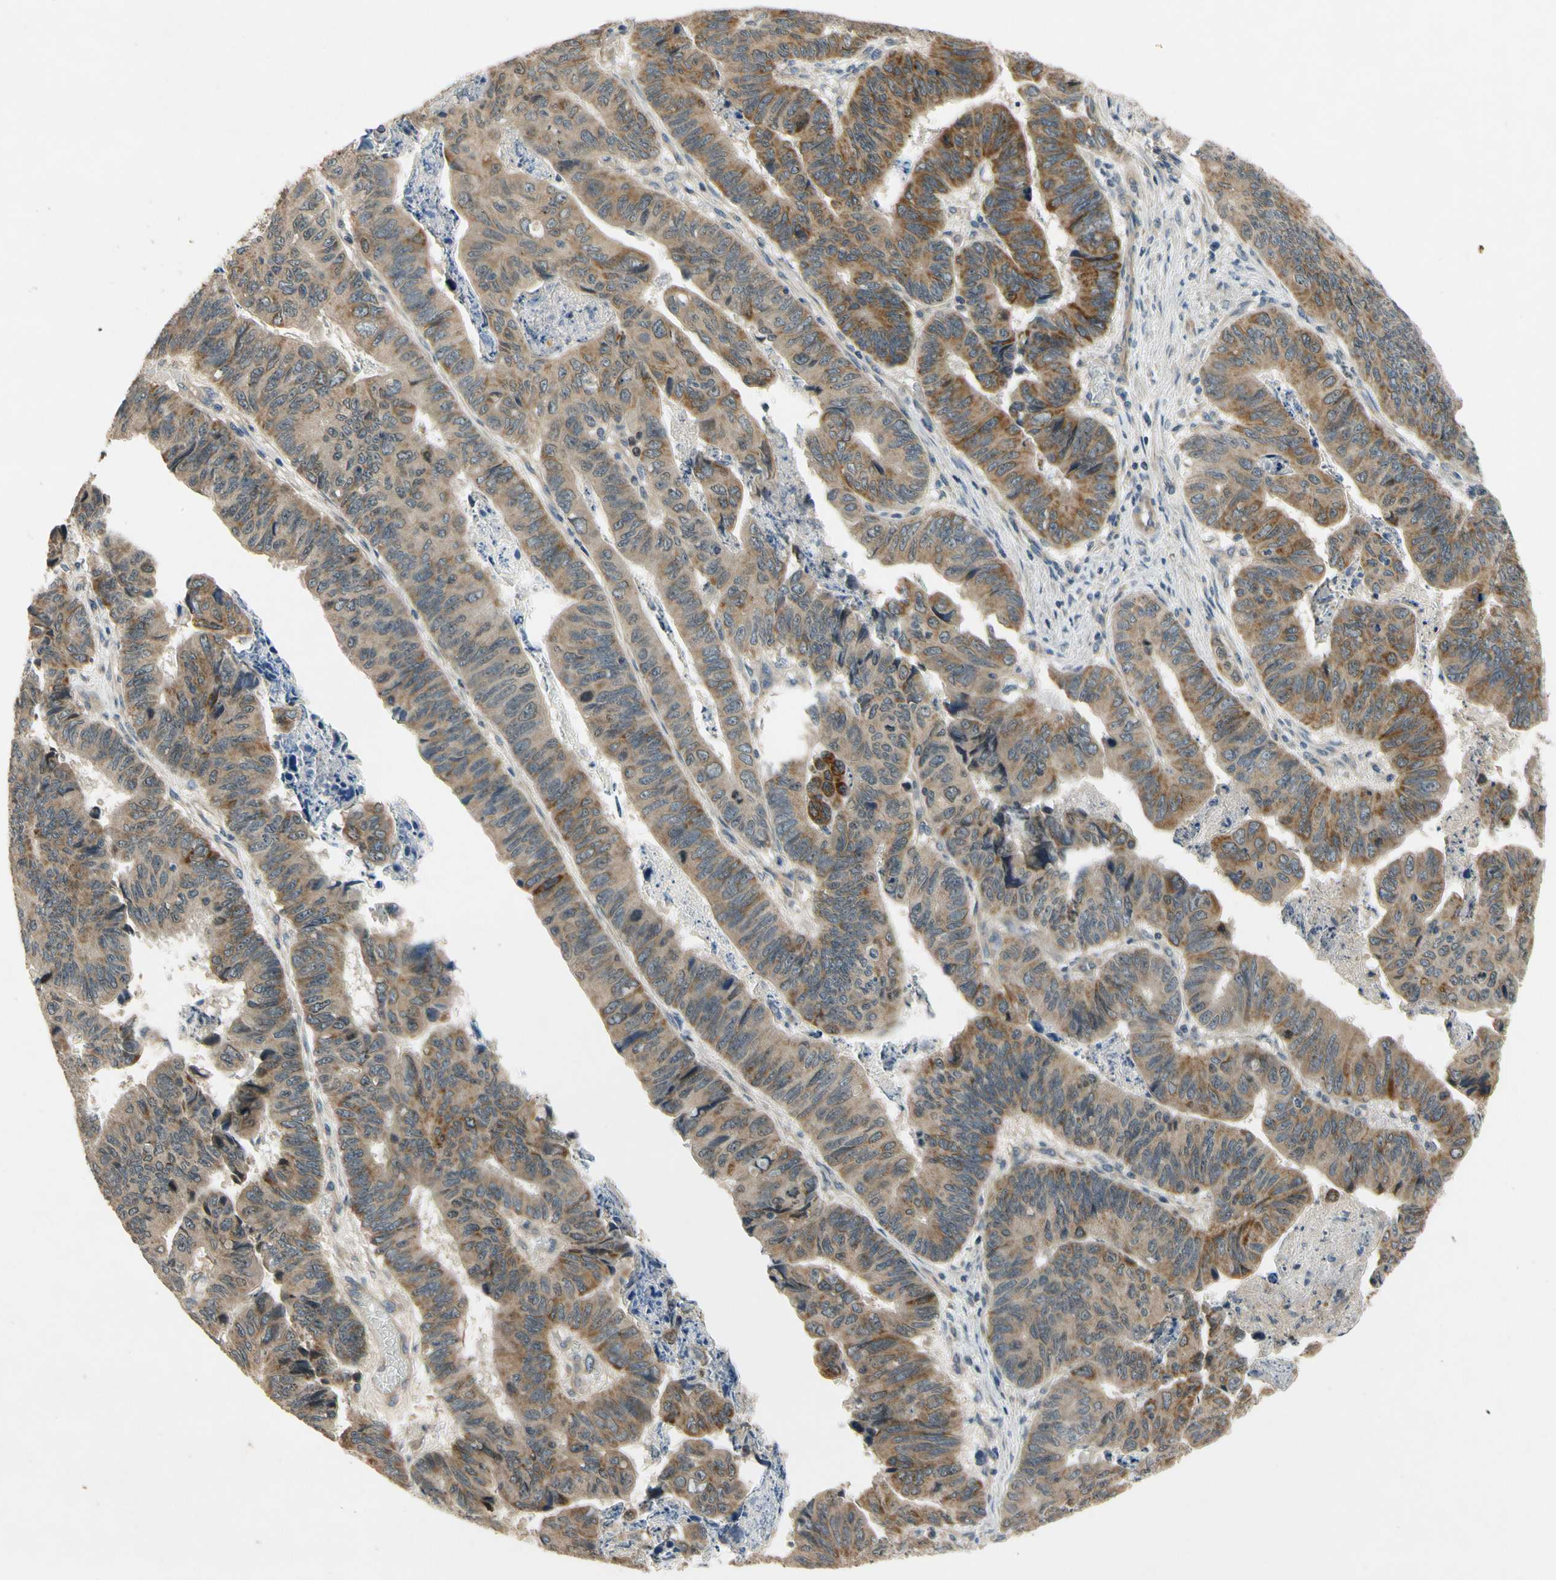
{"staining": {"intensity": "moderate", "quantity": ">75%", "location": "cytoplasmic/membranous"}, "tissue": "stomach cancer", "cell_type": "Tumor cells", "image_type": "cancer", "snomed": [{"axis": "morphology", "description": "Adenocarcinoma, NOS"}, {"axis": "topography", "description": "Stomach, lower"}], "caption": "Immunohistochemistry staining of stomach cancer (adenocarcinoma), which demonstrates medium levels of moderate cytoplasmic/membranous expression in about >75% of tumor cells indicating moderate cytoplasmic/membranous protein expression. The staining was performed using DAB (brown) for protein detection and nuclei were counterstained in hematoxylin (blue).", "gene": "ALKBH3", "patient": {"sex": "male", "age": 77}}